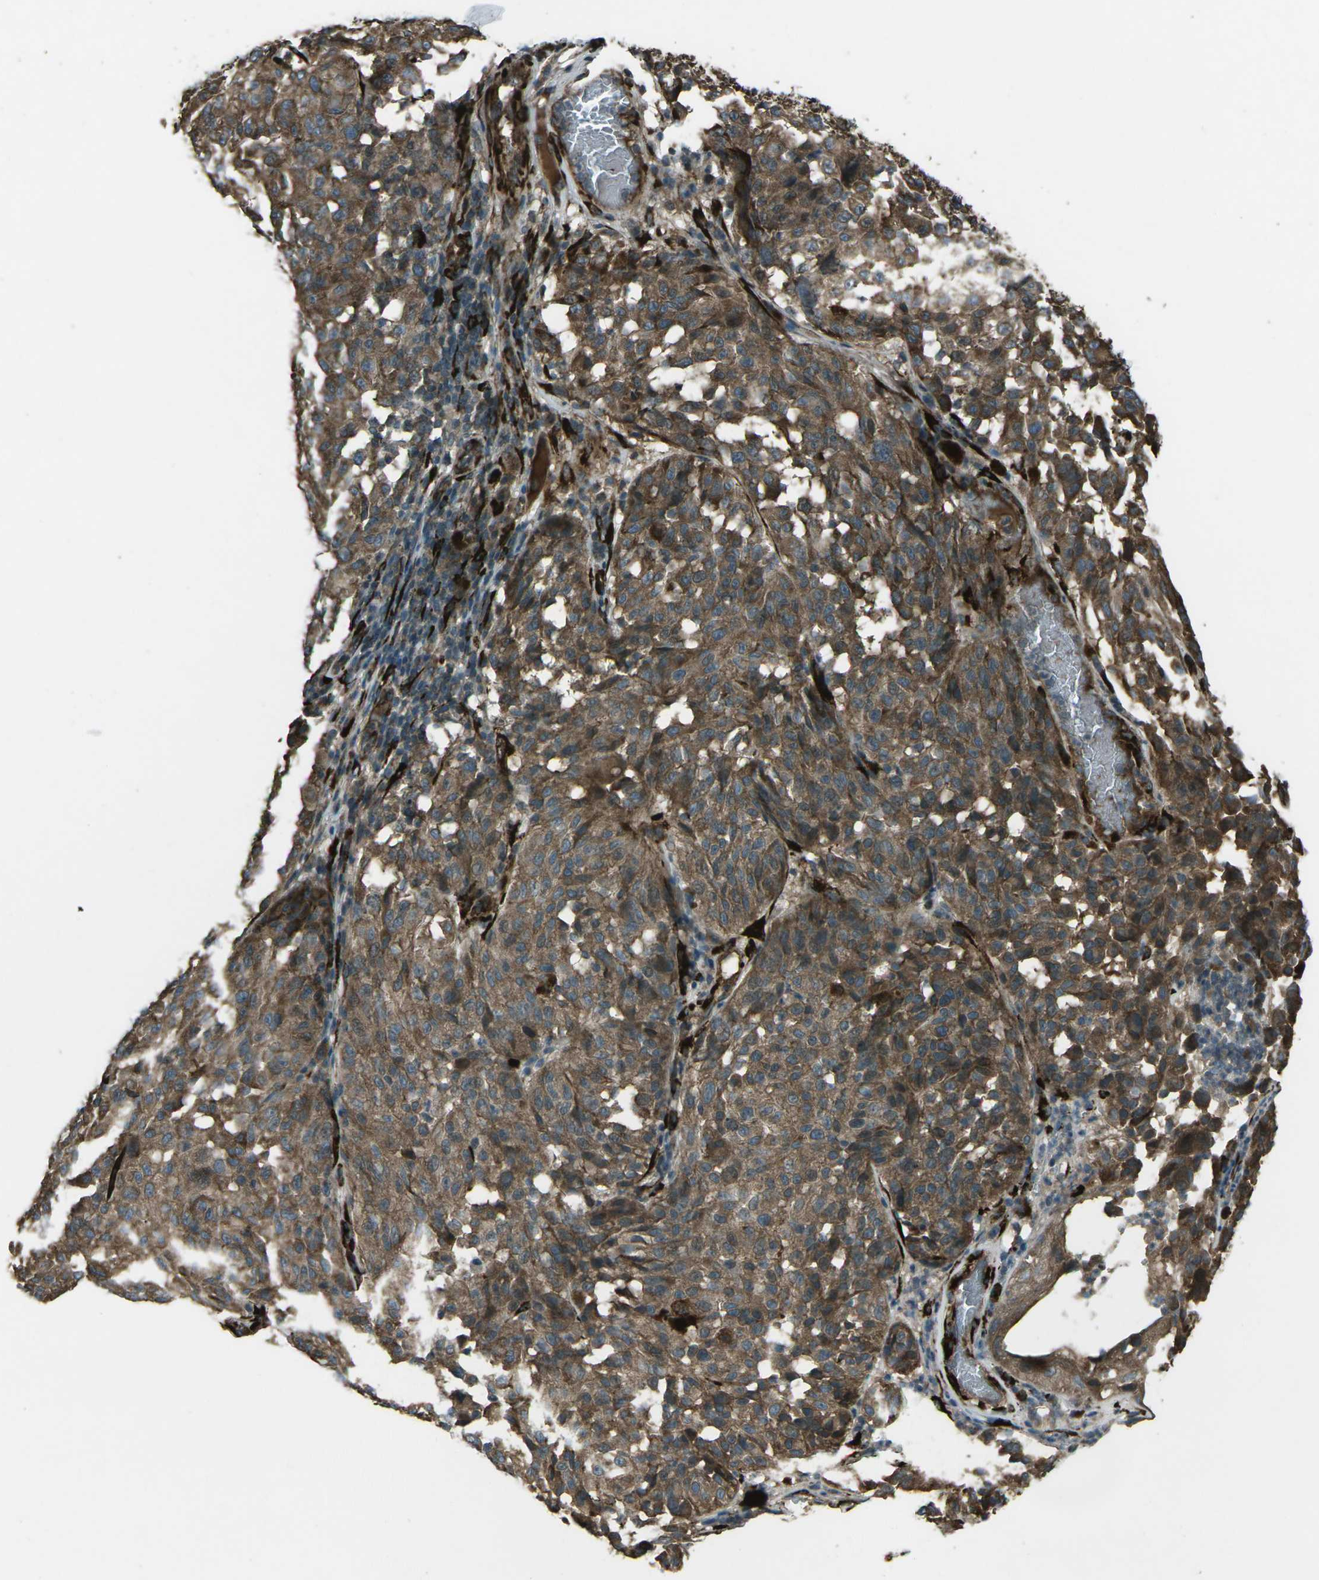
{"staining": {"intensity": "moderate", "quantity": ">75%", "location": "cytoplasmic/membranous"}, "tissue": "melanoma", "cell_type": "Tumor cells", "image_type": "cancer", "snomed": [{"axis": "morphology", "description": "Malignant melanoma, NOS"}, {"axis": "topography", "description": "Skin"}], "caption": "Tumor cells display medium levels of moderate cytoplasmic/membranous staining in approximately >75% of cells in human melanoma.", "gene": "LSMEM1", "patient": {"sex": "female", "age": 46}}